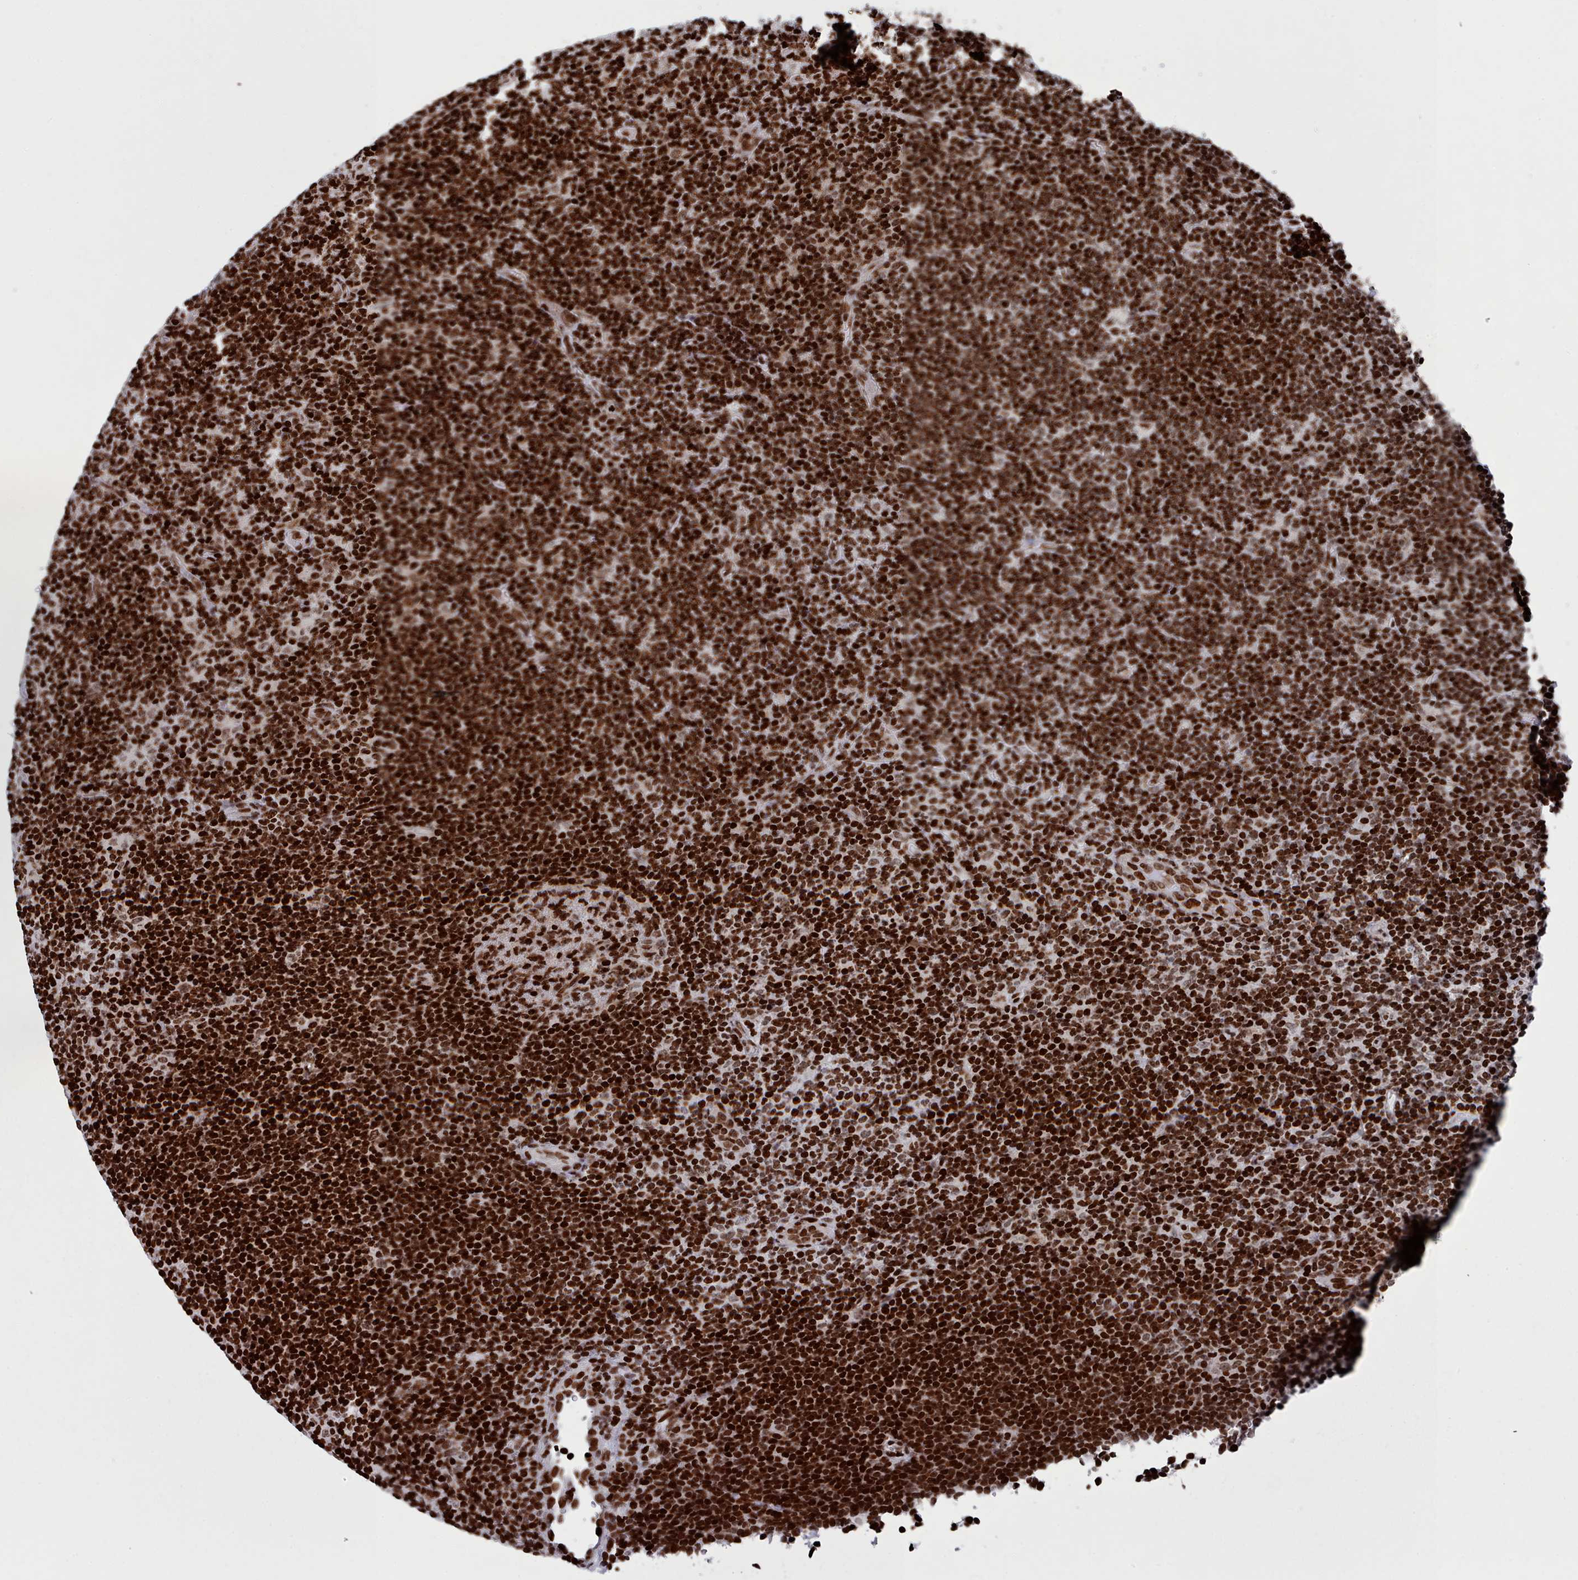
{"staining": {"intensity": "moderate", "quantity": ">75%", "location": "nuclear"}, "tissue": "lymphoma", "cell_type": "Tumor cells", "image_type": "cancer", "snomed": [{"axis": "morphology", "description": "Hodgkin's disease, NOS"}, {"axis": "topography", "description": "Lymph node"}], "caption": "Immunohistochemical staining of Hodgkin's disease displays medium levels of moderate nuclear expression in about >75% of tumor cells. Nuclei are stained in blue.", "gene": "PCDHB12", "patient": {"sex": "female", "age": 57}}